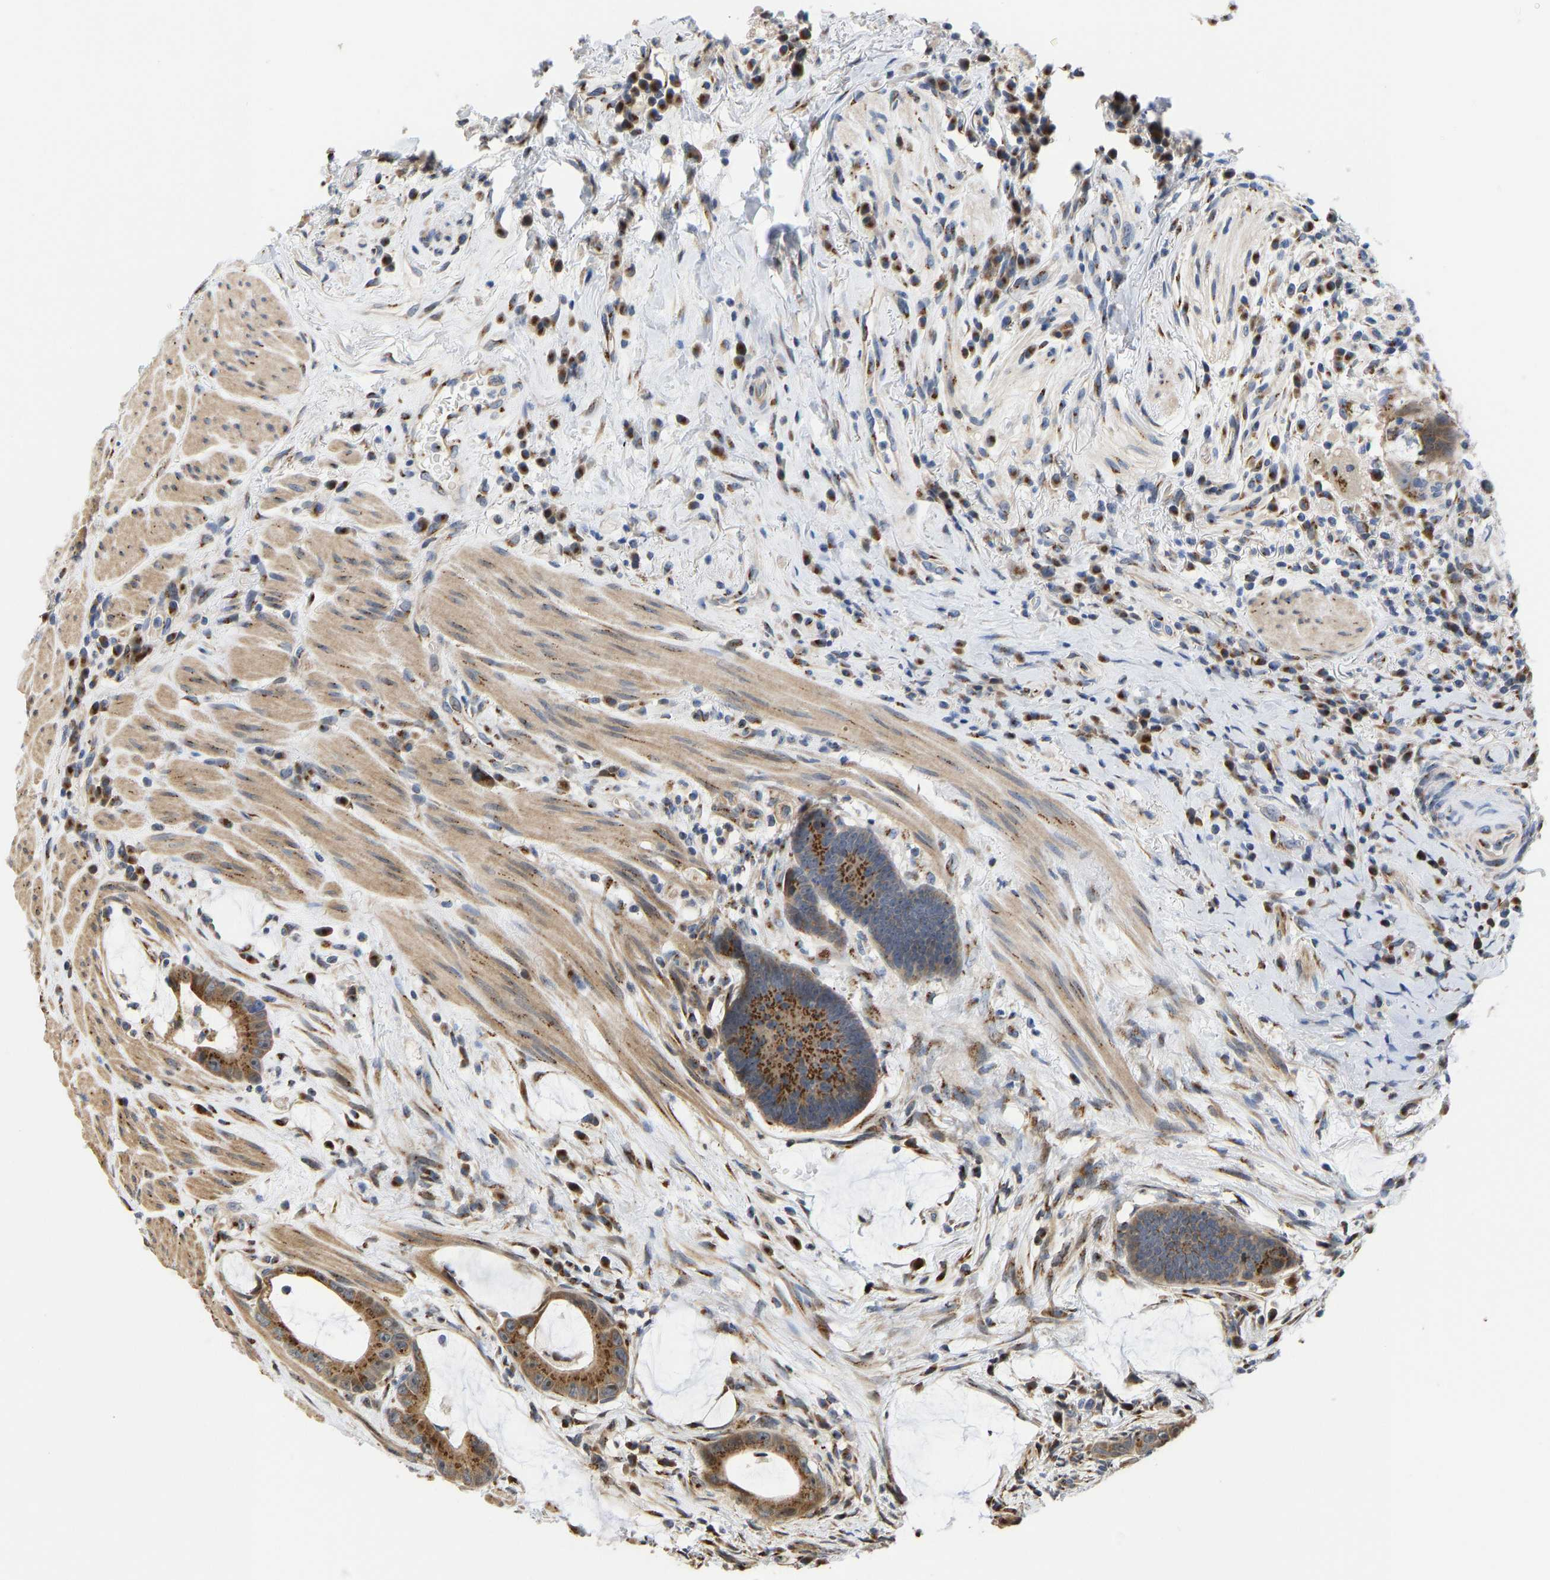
{"staining": {"intensity": "strong", "quantity": ">75%", "location": "cytoplasmic/membranous"}, "tissue": "colorectal cancer", "cell_type": "Tumor cells", "image_type": "cancer", "snomed": [{"axis": "morphology", "description": "Adenocarcinoma, NOS"}, {"axis": "topography", "description": "Rectum"}], "caption": "A high amount of strong cytoplasmic/membranous positivity is present in about >75% of tumor cells in colorectal adenocarcinoma tissue.", "gene": "YIPF4", "patient": {"sex": "female", "age": 89}}